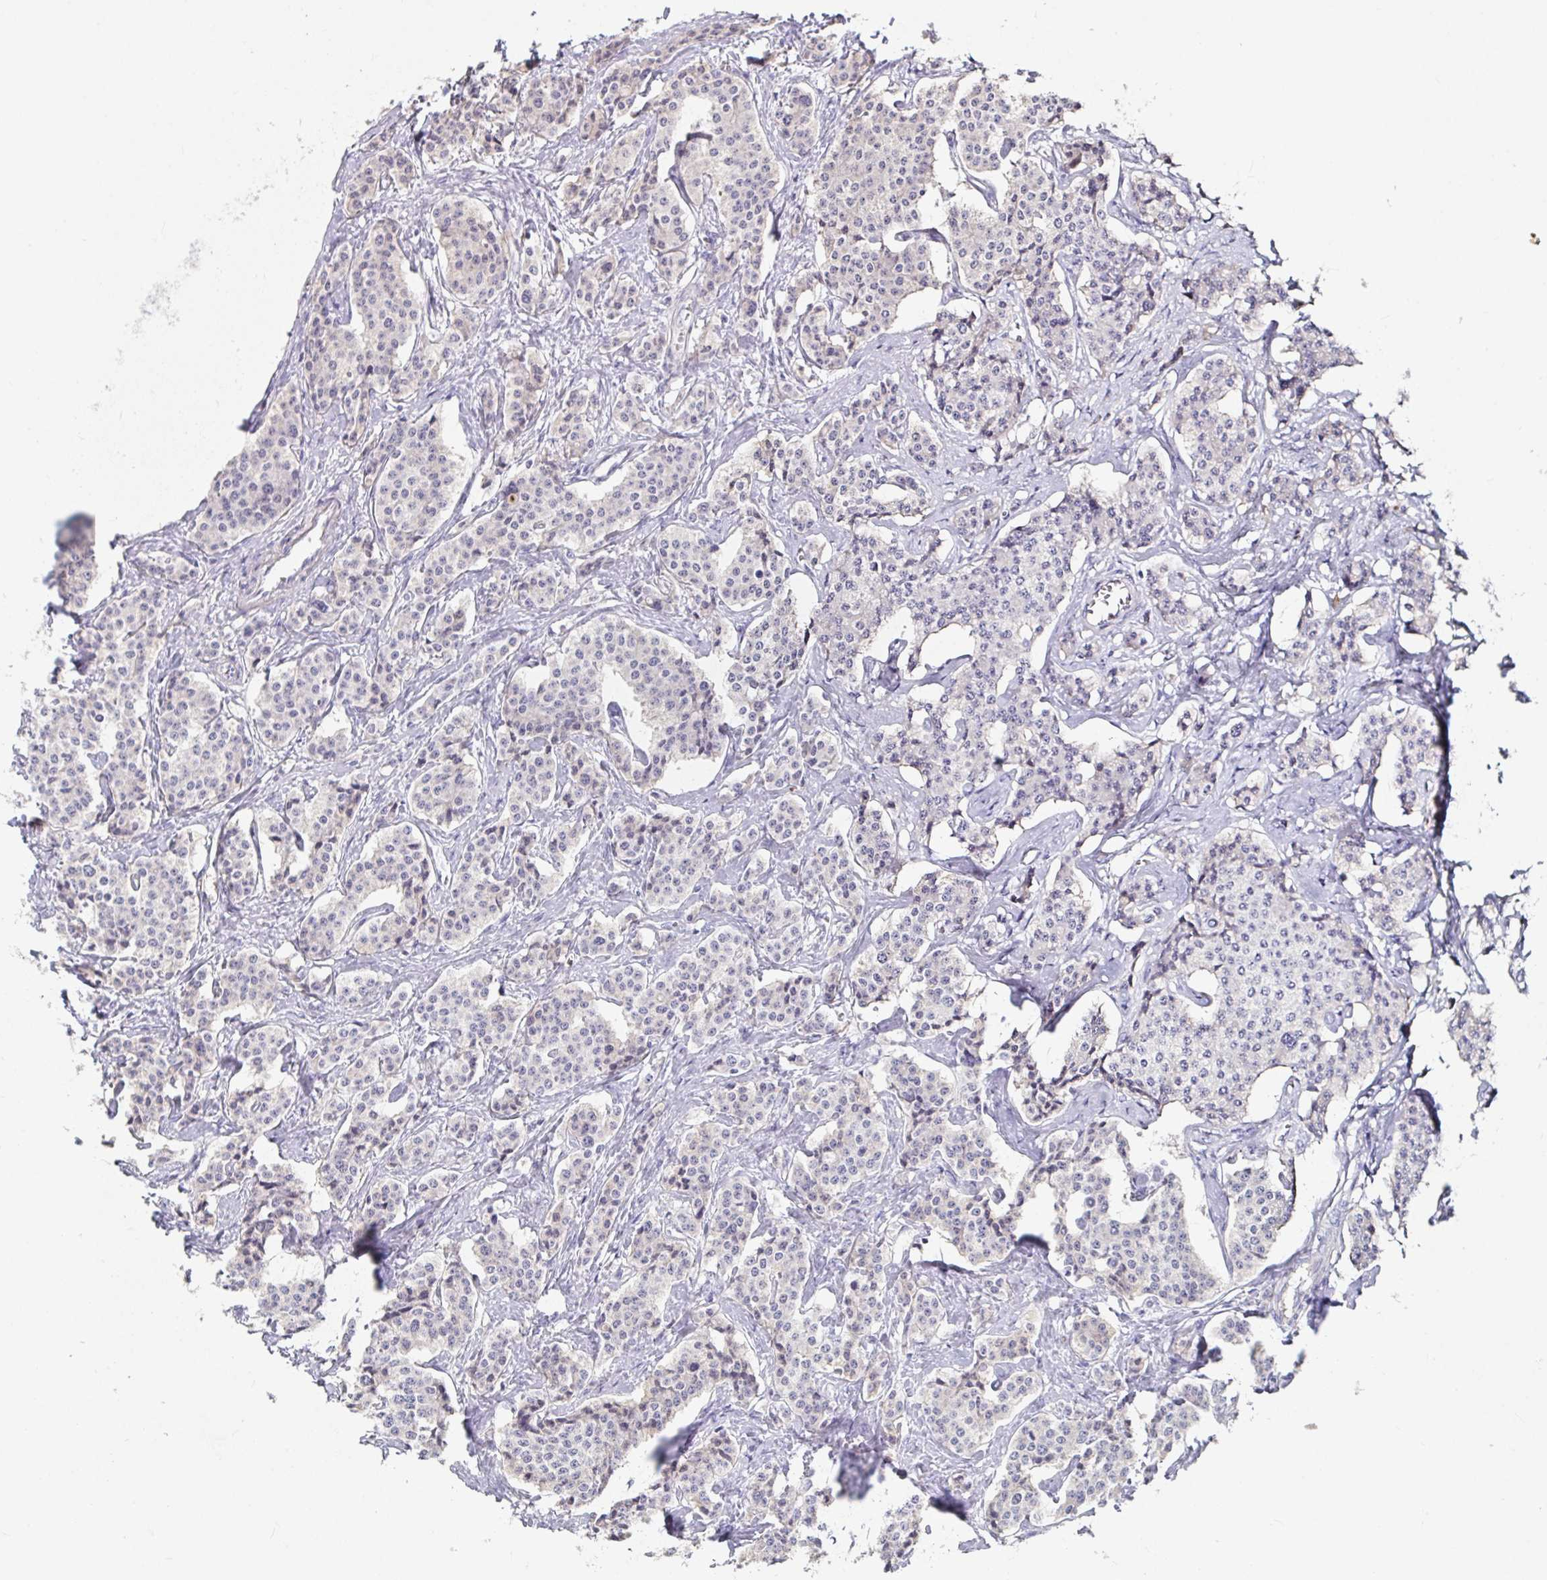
{"staining": {"intensity": "negative", "quantity": "none", "location": "none"}, "tissue": "carcinoid", "cell_type": "Tumor cells", "image_type": "cancer", "snomed": [{"axis": "morphology", "description": "Carcinoid, malignant, NOS"}, {"axis": "topography", "description": "Small intestine"}], "caption": "The immunohistochemistry photomicrograph has no significant staining in tumor cells of carcinoid (malignant) tissue.", "gene": "ANO5", "patient": {"sex": "female", "age": 64}}